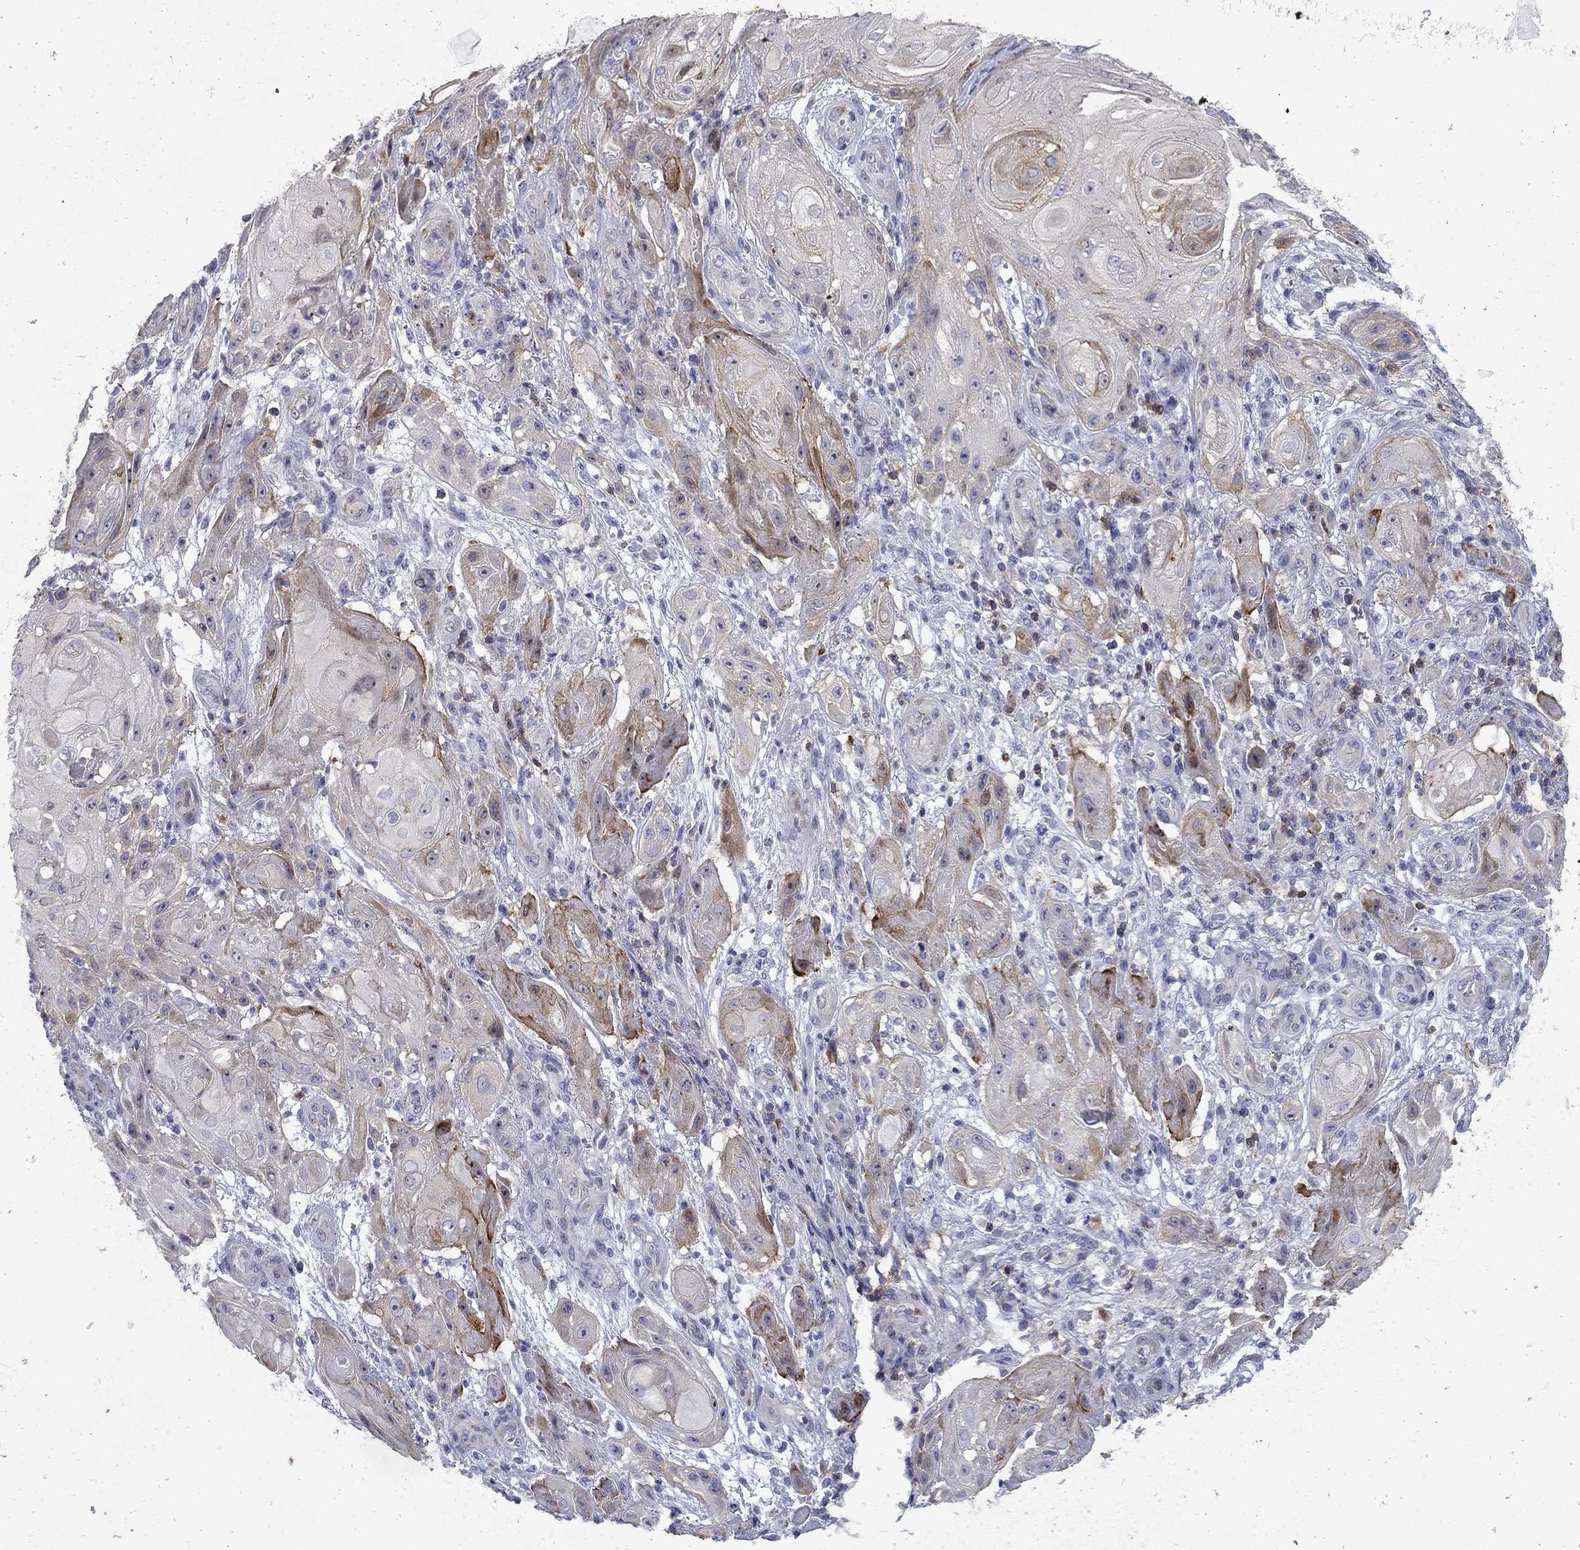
{"staining": {"intensity": "moderate", "quantity": "<25%", "location": "cytoplasmic/membranous"}, "tissue": "skin cancer", "cell_type": "Tumor cells", "image_type": "cancer", "snomed": [{"axis": "morphology", "description": "Squamous cell carcinoma, NOS"}, {"axis": "topography", "description": "Skin"}], "caption": "This is an image of IHC staining of skin squamous cell carcinoma, which shows moderate positivity in the cytoplasmic/membranous of tumor cells.", "gene": "SIT1", "patient": {"sex": "male", "age": 62}}